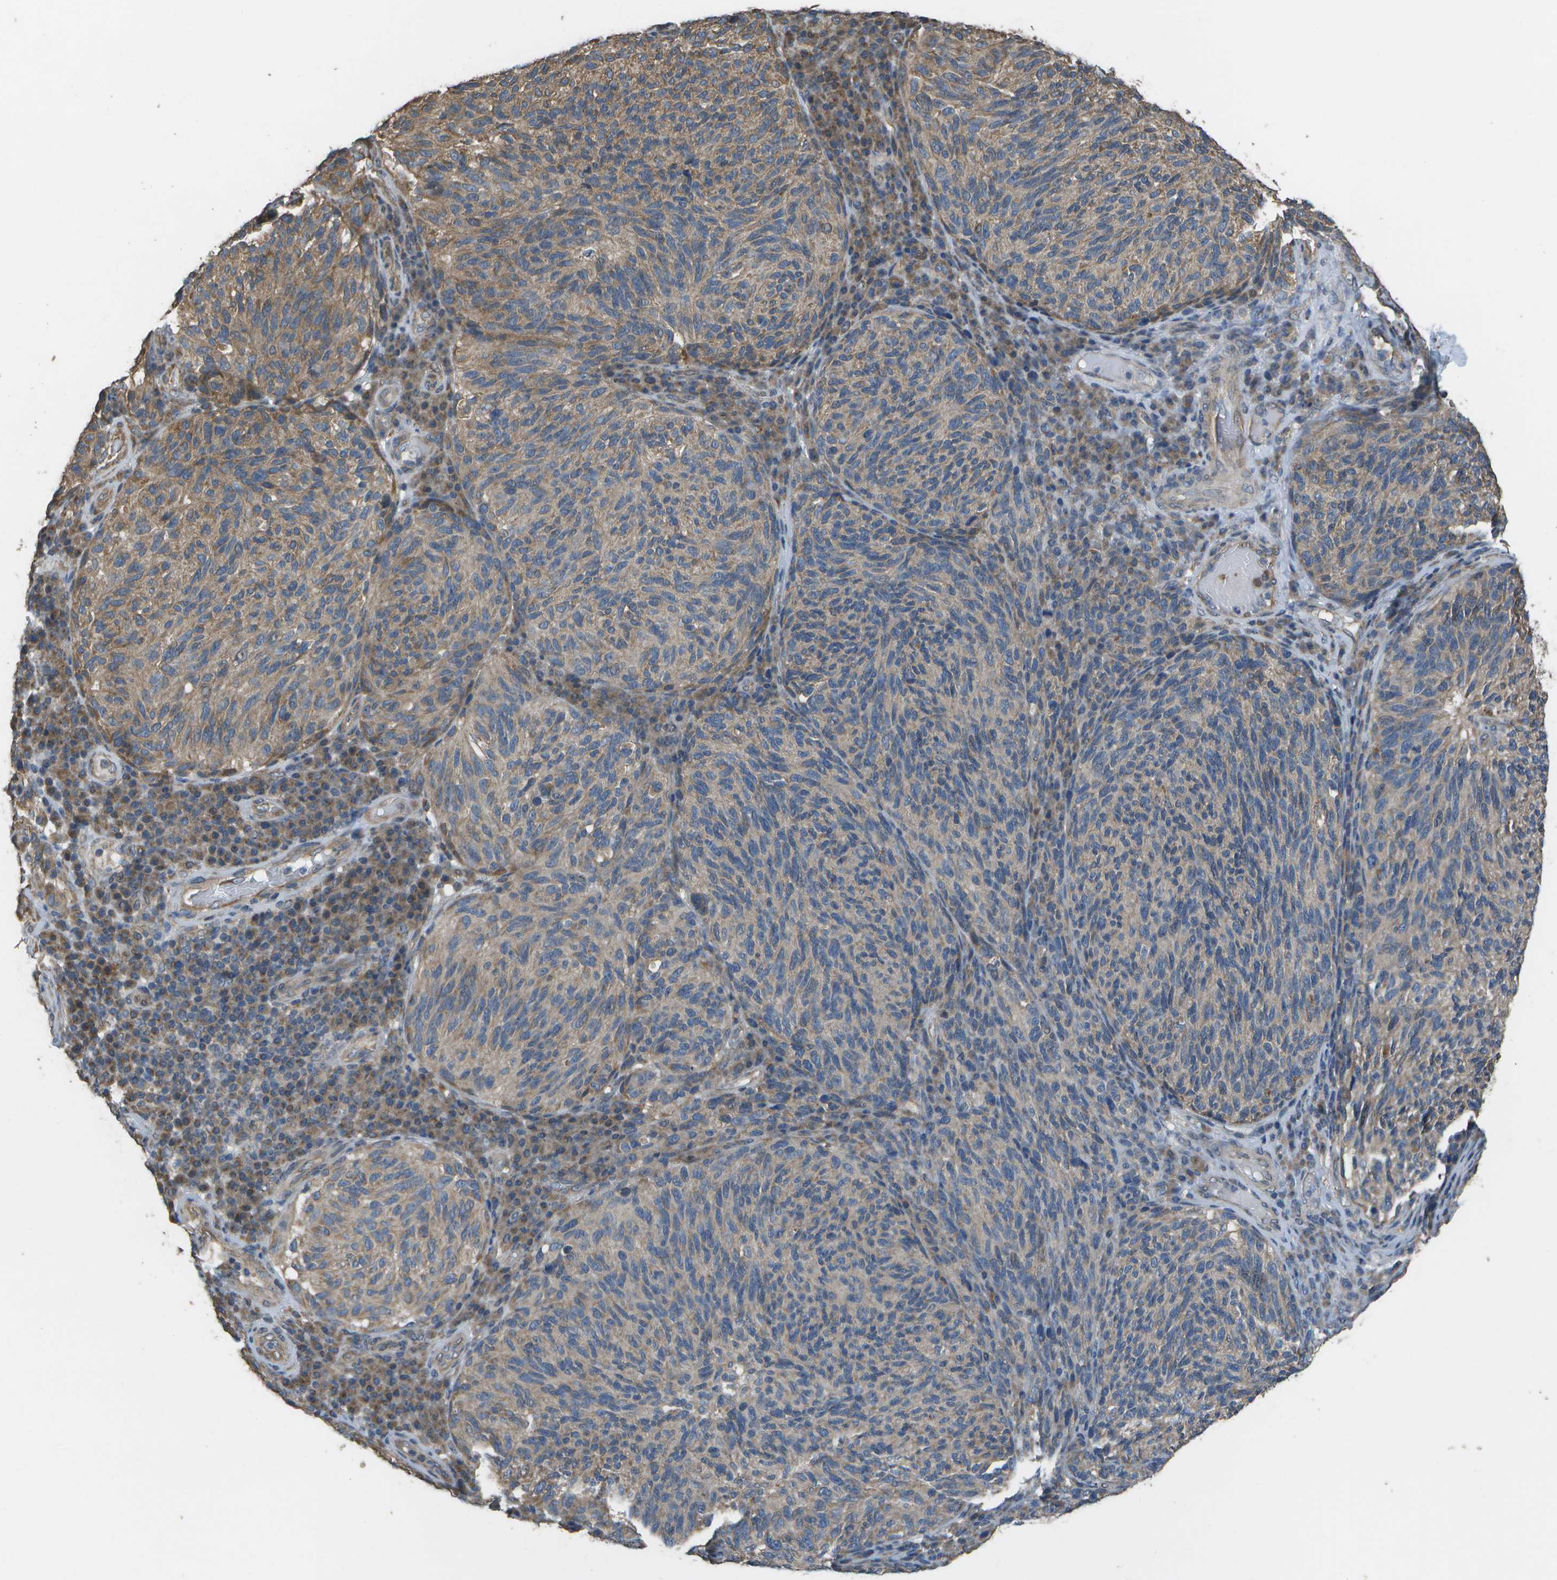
{"staining": {"intensity": "moderate", "quantity": "25%-75%", "location": "cytoplasmic/membranous"}, "tissue": "melanoma", "cell_type": "Tumor cells", "image_type": "cancer", "snomed": [{"axis": "morphology", "description": "Malignant melanoma, NOS"}, {"axis": "topography", "description": "Skin"}], "caption": "Malignant melanoma was stained to show a protein in brown. There is medium levels of moderate cytoplasmic/membranous expression in about 25%-75% of tumor cells.", "gene": "CLNS1A", "patient": {"sex": "female", "age": 73}}